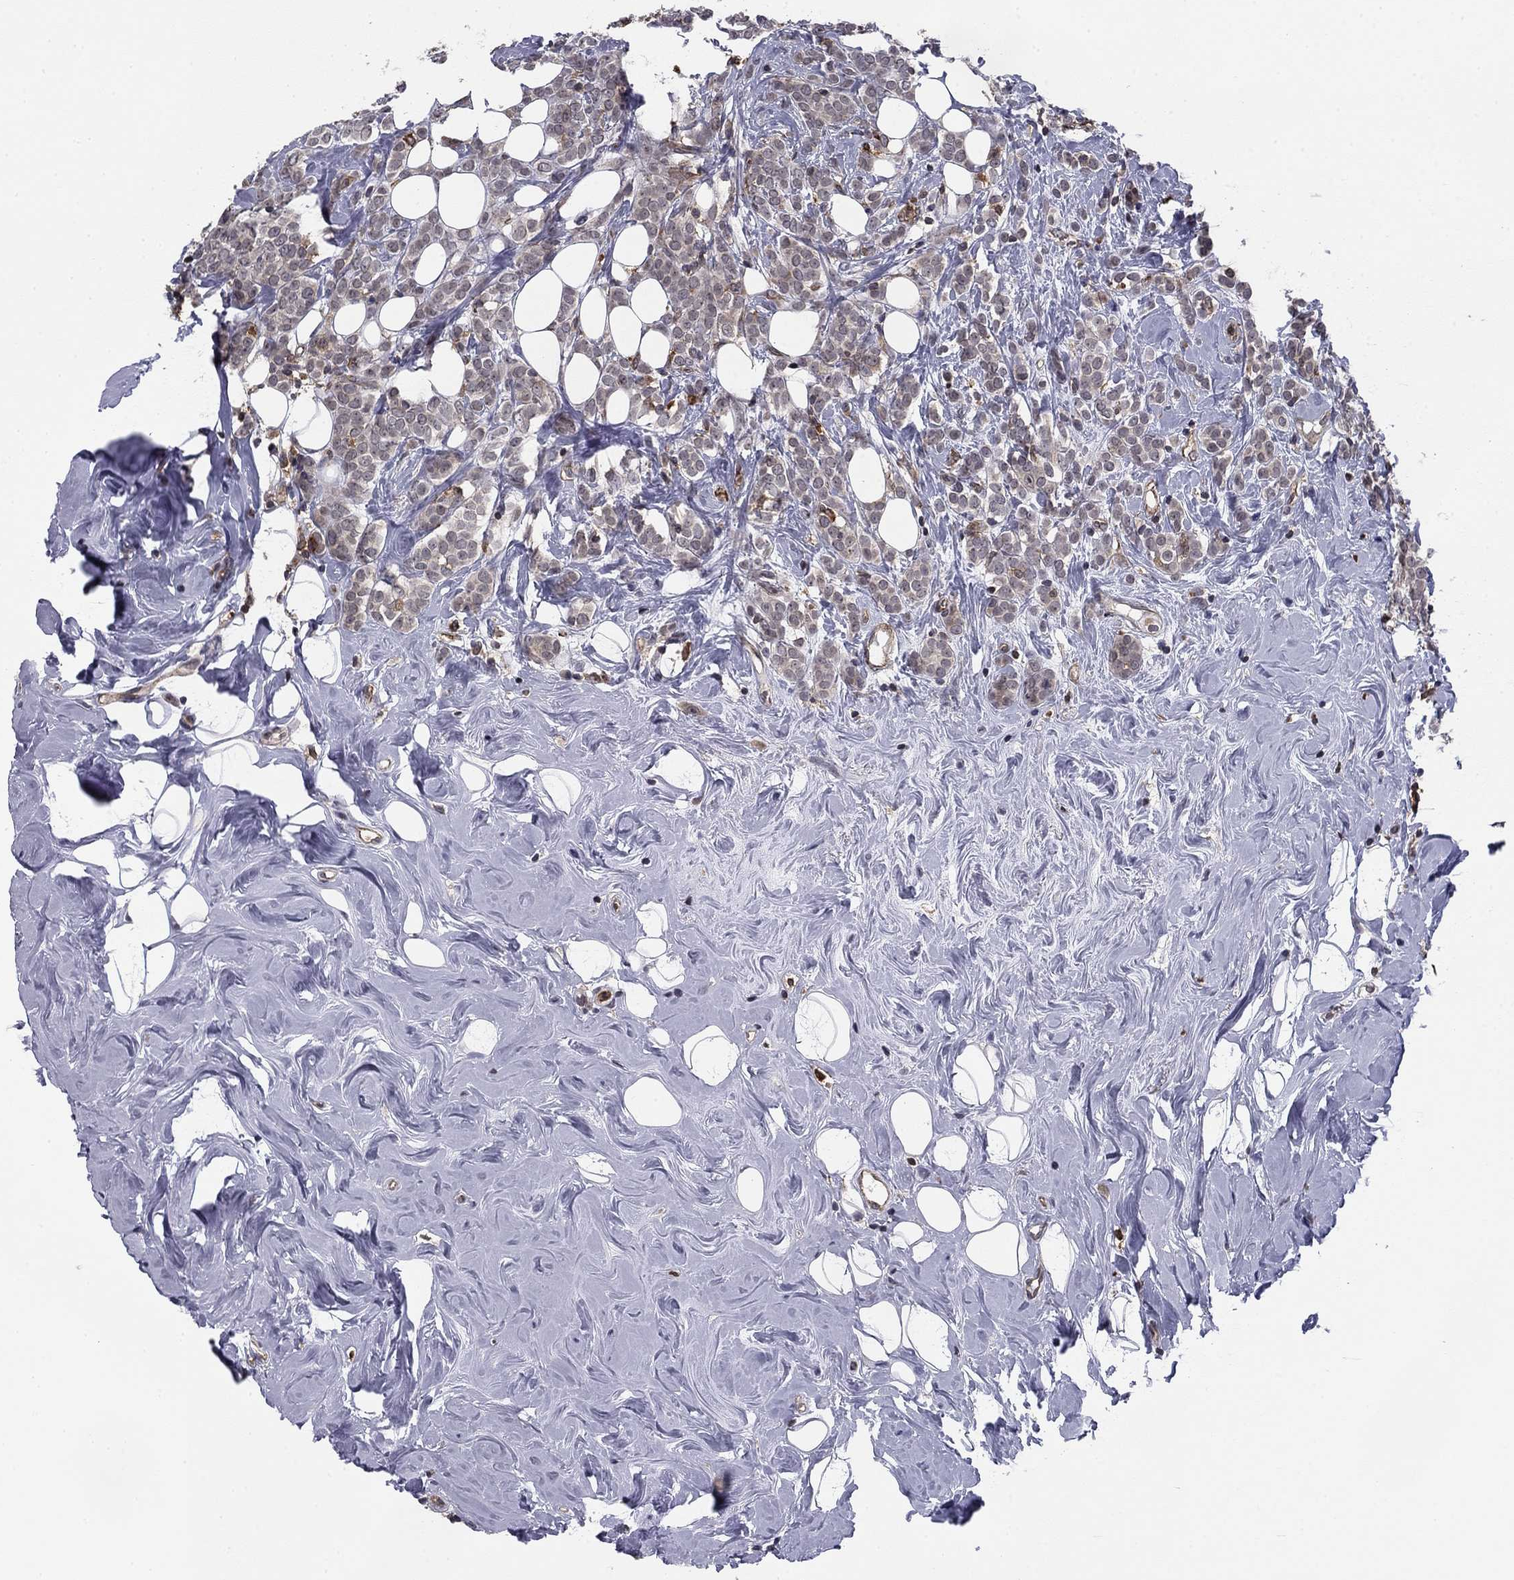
{"staining": {"intensity": "negative", "quantity": "none", "location": "none"}, "tissue": "breast cancer", "cell_type": "Tumor cells", "image_type": "cancer", "snomed": [{"axis": "morphology", "description": "Lobular carcinoma"}, {"axis": "topography", "description": "Breast"}], "caption": "Tumor cells show no significant positivity in breast cancer.", "gene": "PLCB2", "patient": {"sex": "female", "age": 49}}